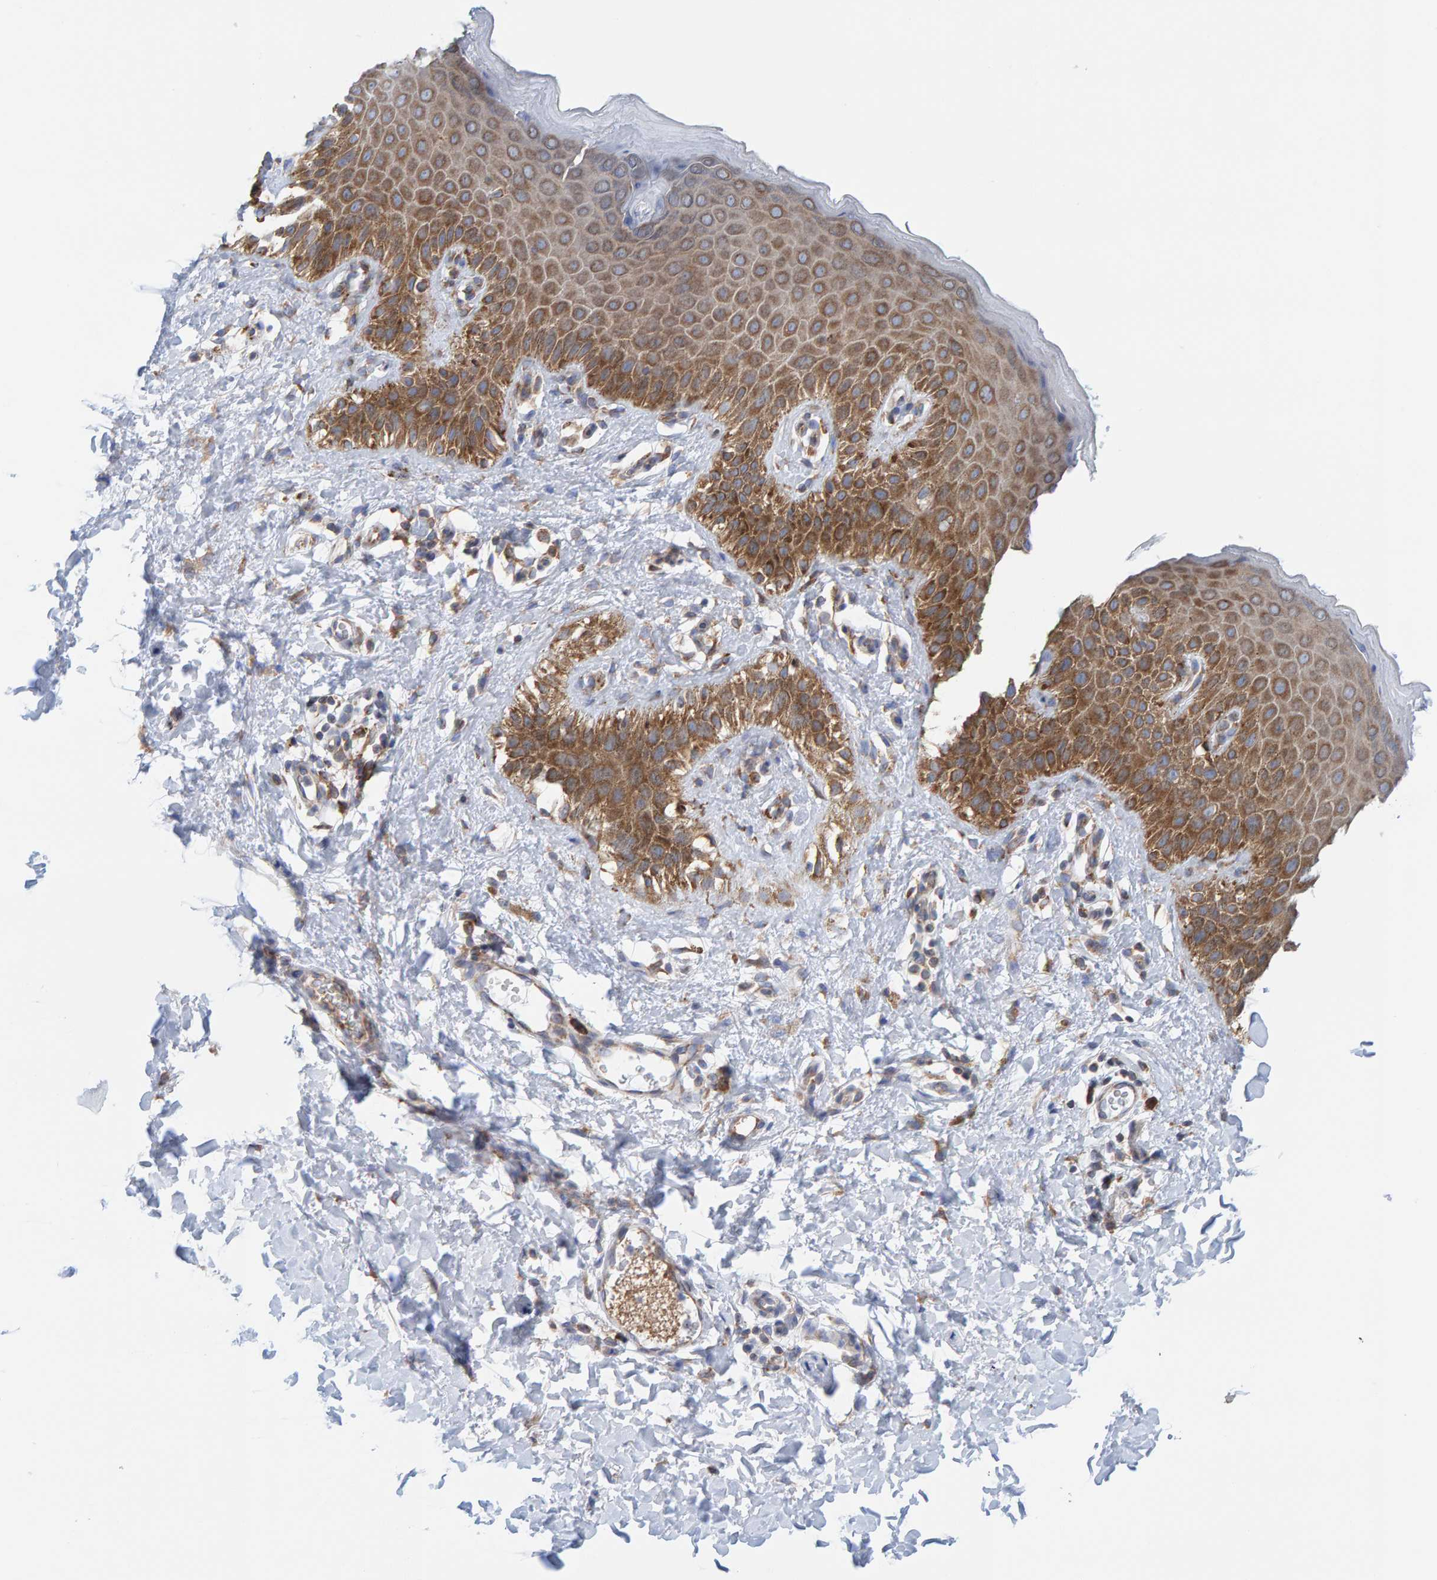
{"staining": {"intensity": "moderate", "quantity": ">75%", "location": "cytoplasmic/membranous"}, "tissue": "skin", "cell_type": "Epidermal cells", "image_type": "normal", "snomed": [{"axis": "morphology", "description": "Normal tissue, NOS"}, {"axis": "topography", "description": "Anal"}], "caption": "Immunohistochemical staining of benign human skin displays >75% levels of moderate cytoplasmic/membranous protein staining in about >75% of epidermal cells.", "gene": "CDK5RAP3", "patient": {"sex": "male", "age": 44}}